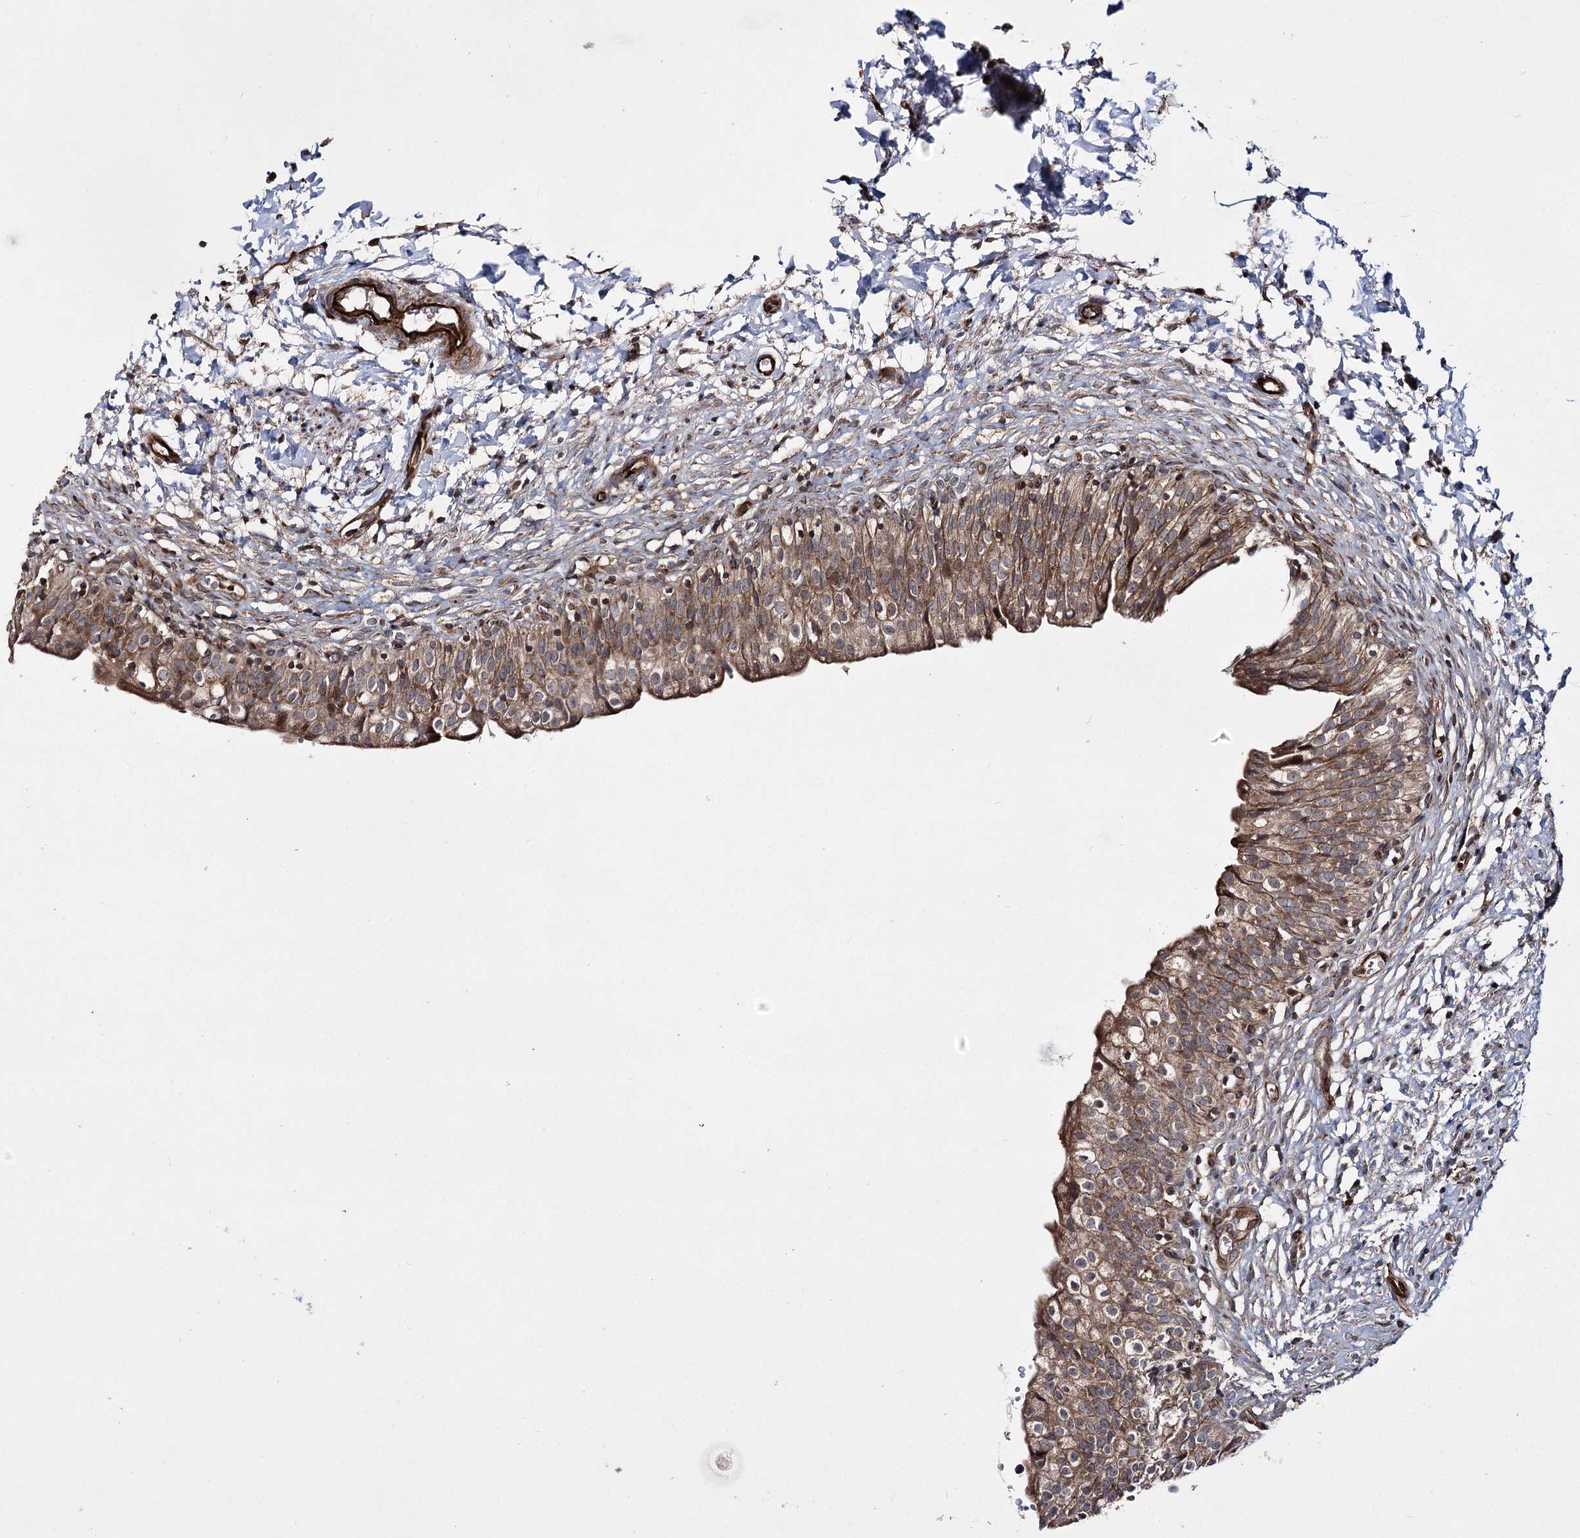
{"staining": {"intensity": "strong", "quantity": ">75%", "location": "cytoplasmic/membranous"}, "tissue": "urinary bladder", "cell_type": "Urothelial cells", "image_type": "normal", "snomed": [{"axis": "morphology", "description": "Normal tissue, NOS"}, {"axis": "topography", "description": "Urinary bladder"}], "caption": "This photomicrograph exhibits IHC staining of normal urinary bladder, with high strong cytoplasmic/membranous staining in approximately >75% of urothelial cells.", "gene": "HECTD2", "patient": {"sex": "male", "age": 55}}